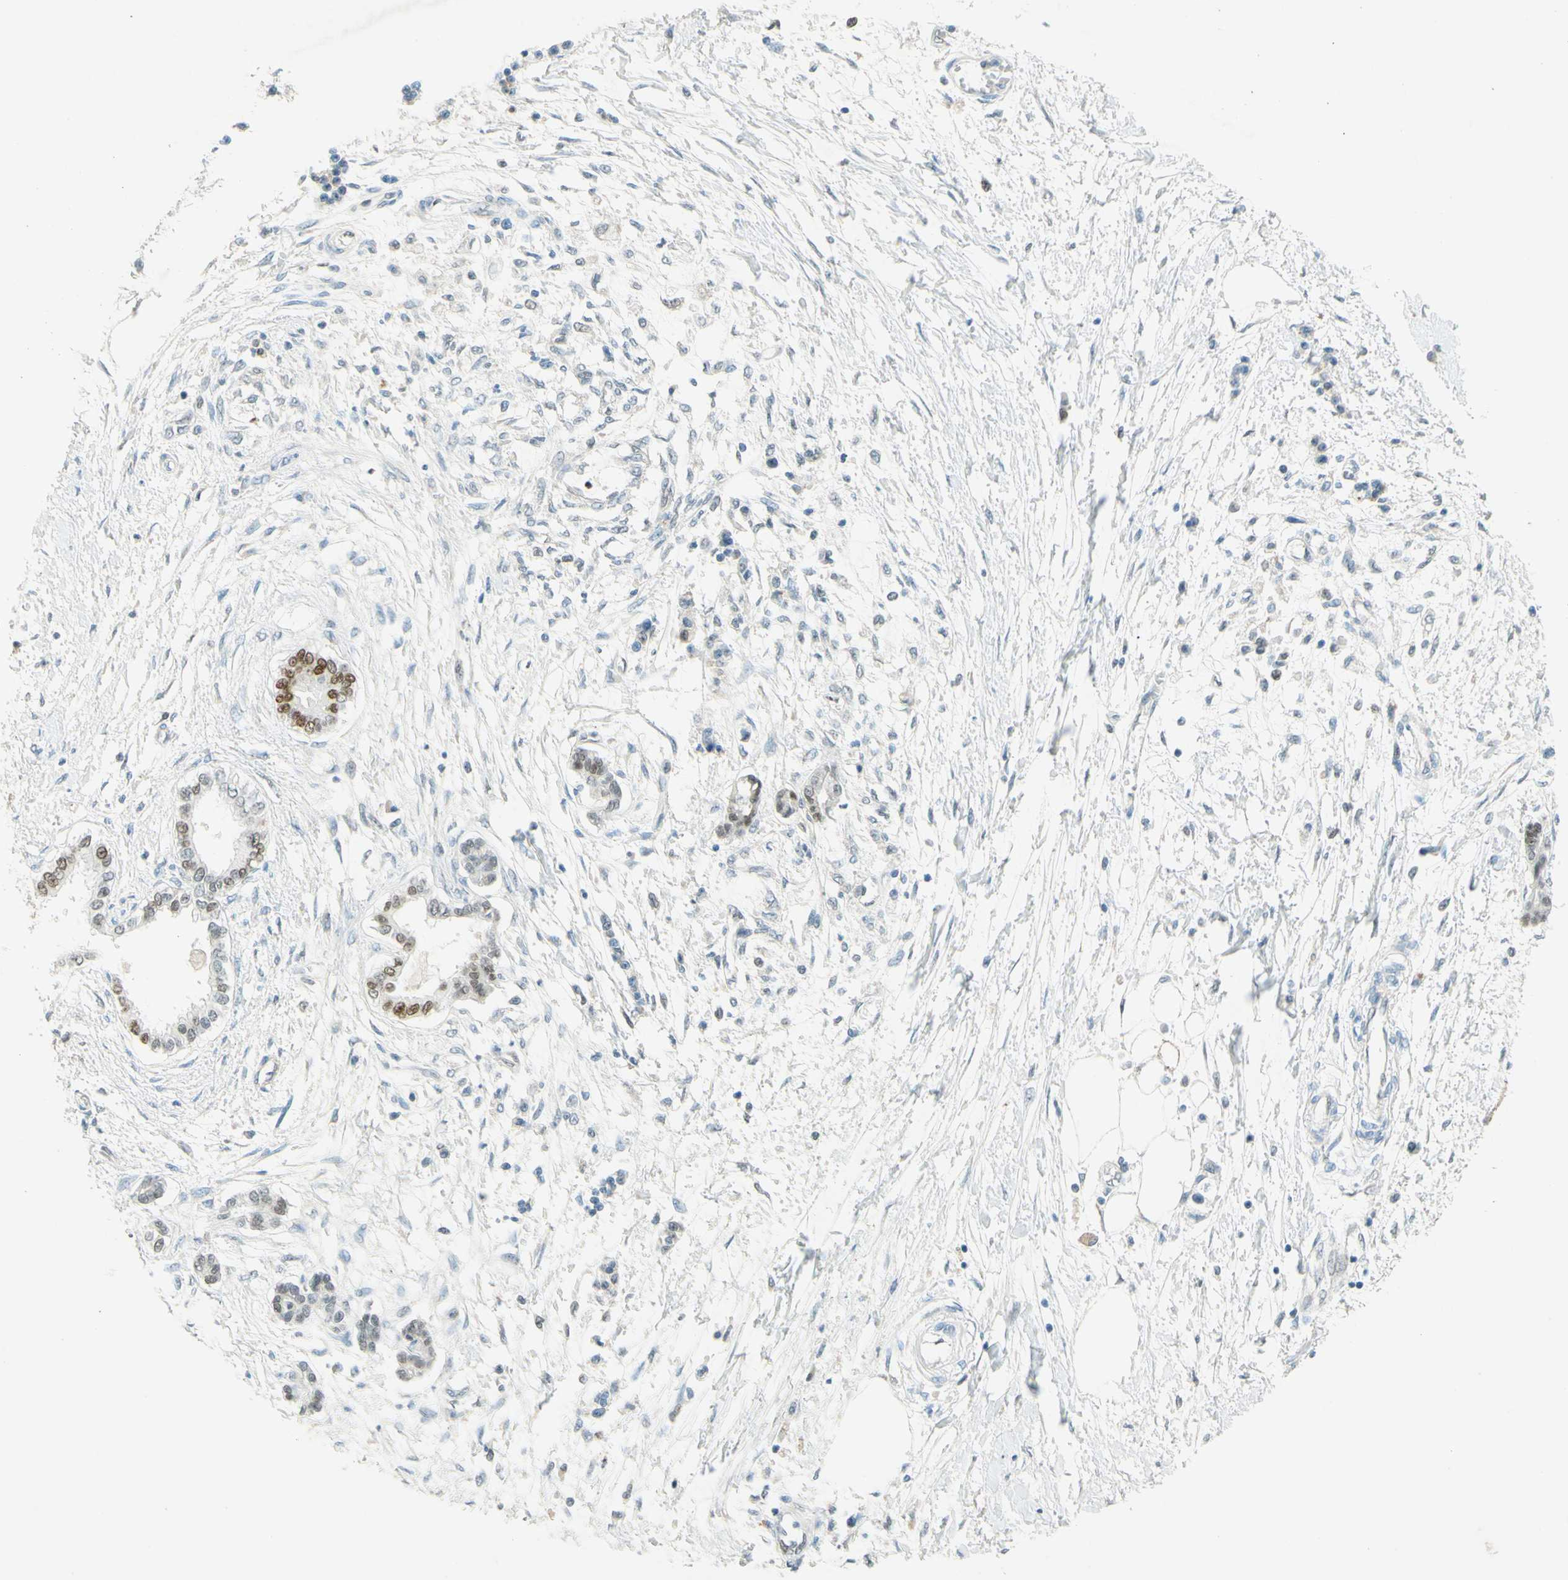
{"staining": {"intensity": "weak", "quantity": "25%-75%", "location": "nuclear"}, "tissue": "pancreatic cancer", "cell_type": "Tumor cells", "image_type": "cancer", "snomed": [{"axis": "morphology", "description": "Adenocarcinoma, NOS"}, {"axis": "topography", "description": "Pancreas"}], "caption": "This is an image of immunohistochemistry (IHC) staining of pancreatic adenocarcinoma, which shows weak expression in the nuclear of tumor cells.", "gene": "POLB", "patient": {"sex": "male", "age": 56}}